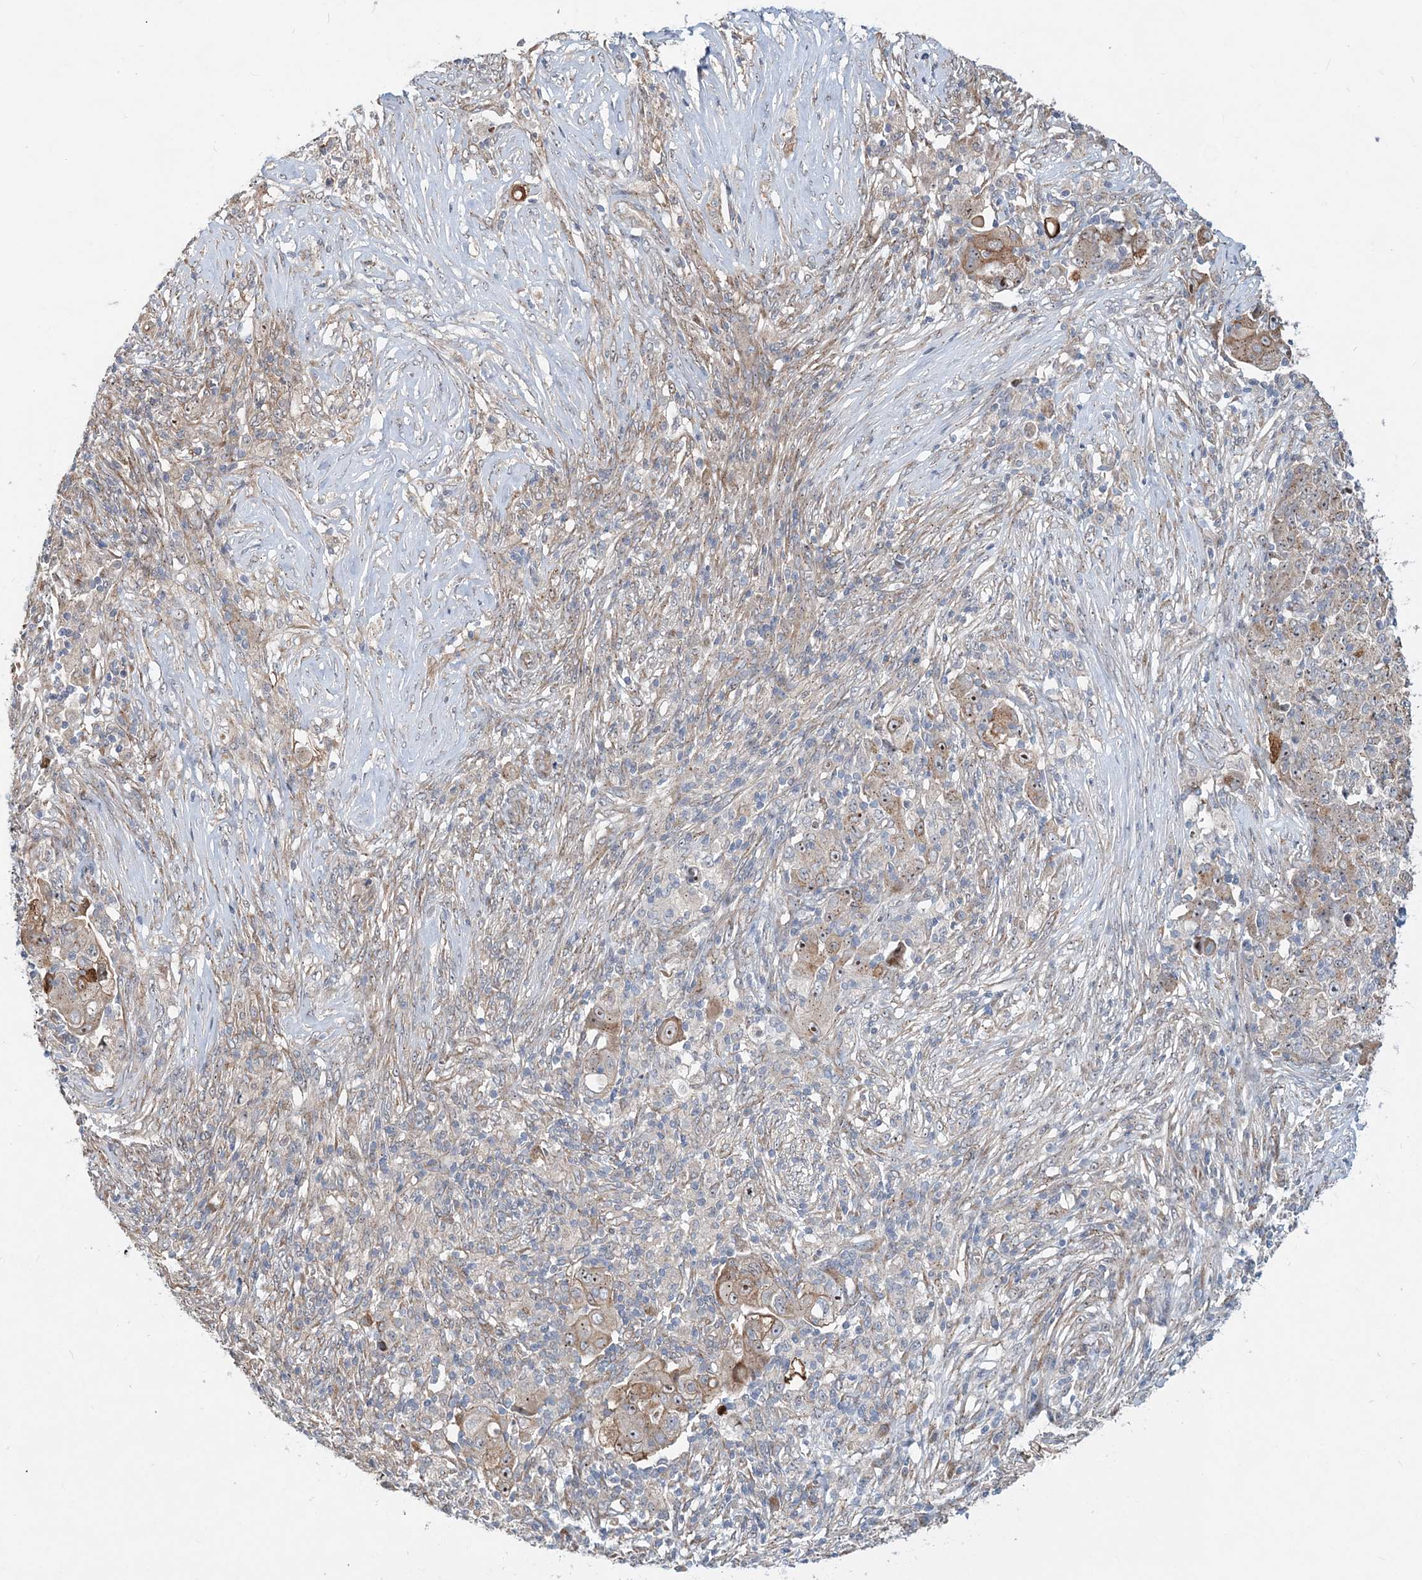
{"staining": {"intensity": "moderate", "quantity": "<25%", "location": "cytoplasmic/membranous,nuclear"}, "tissue": "ovarian cancer", "cell_type": "Tumor cells", "image_type": "cancer", "snomed": [{"axis": "morphology", "description": "Carcinoma, endometroid"}, {"axis": "topography", "description": "Ovary"}], "caption": "This is an image of immunohistochemistry staining of ovarian endometroid carcinoma, which shows moderate expression in the cytoplasmic/membranous and nuclear of tumor cells.", "gene": "CXXC5", "patient": {"sex": "female", "age": 42}}